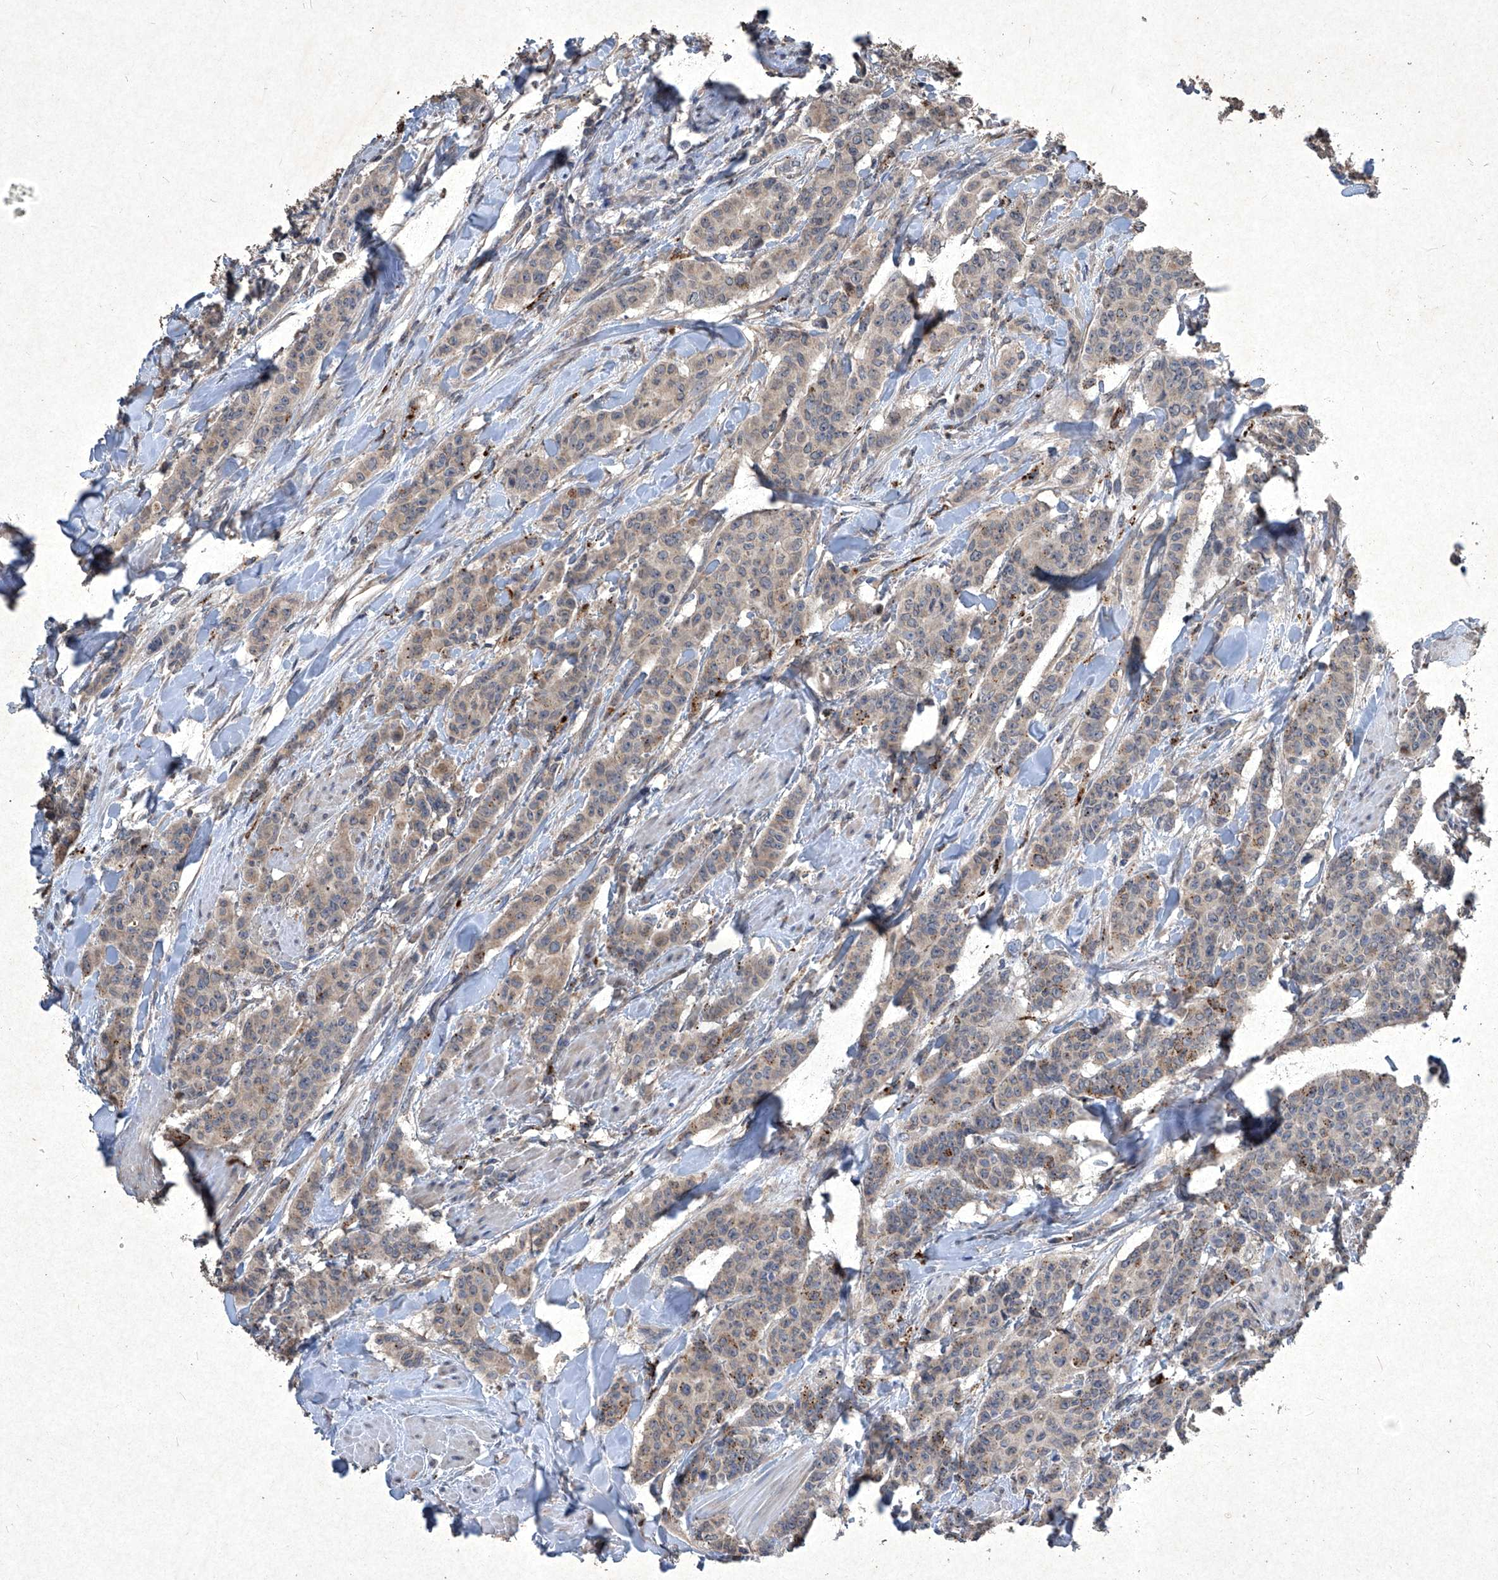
{"staining": {"intensity": "weak", "quantity": ">75%", "location": "cytoplasmic/membranous"}, "tissue": "breast cancer", "cell_type": "Tumor cells", "image_type": "cancer", "snomed": [{"axis": "morphology", "description": "Duct carcinoma"}, {"axis": "topography", "description": "Breast"}], "caption": "IHC of human breast cancer reveals low levels of weak cytoplasmic/membranous expression in approximately >75% of tumor cells. (DAB (3,3'-diaminobenzidine) IHC with brightfield microscopy, high magnification).", "gene": "MED16", "patient": {"sex": "female", "age": 40}}